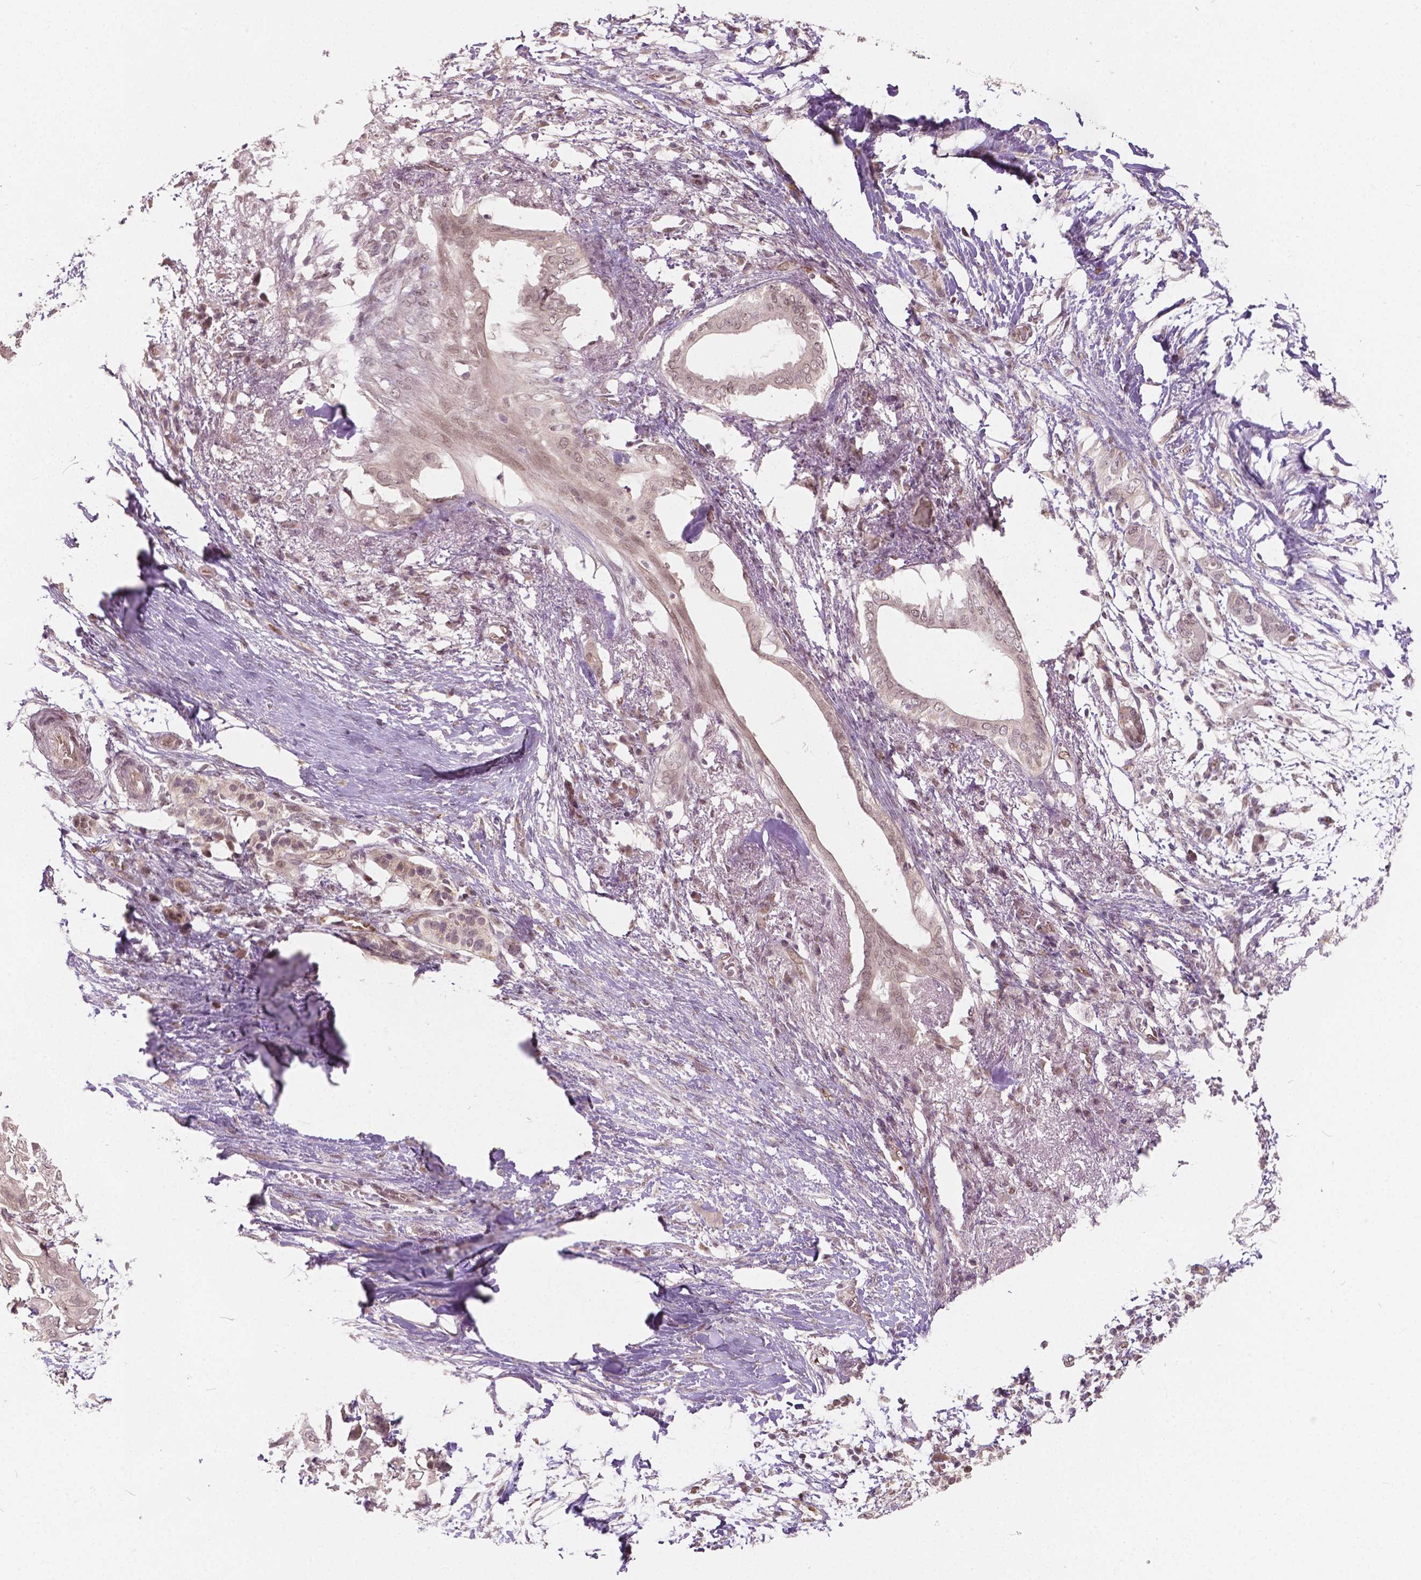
{"staining": {"intensity": "negative", "quantity": "none", "location": "none"}, "tissue": "pancreatic cancer", "cell_type": "Tumor cells", "image_type": "cancer", "snomed": [{"axis": "morphology", "description": "Adenocarcinoma, NOS"}, {"axis": "topography", "description": "Pancreas"}], "caption": "A high-resolution photomicrograph shows immunohistochemistry staining of pancreatic cancer (adenocarcinoma), which exhibits no significant positivity in tumor cells. (Immunohistochemistry (ihc), brightfield microscopy, high magnification).", "gene": "HMBOX1", "patient": {"sex": "female", "age": 72}}